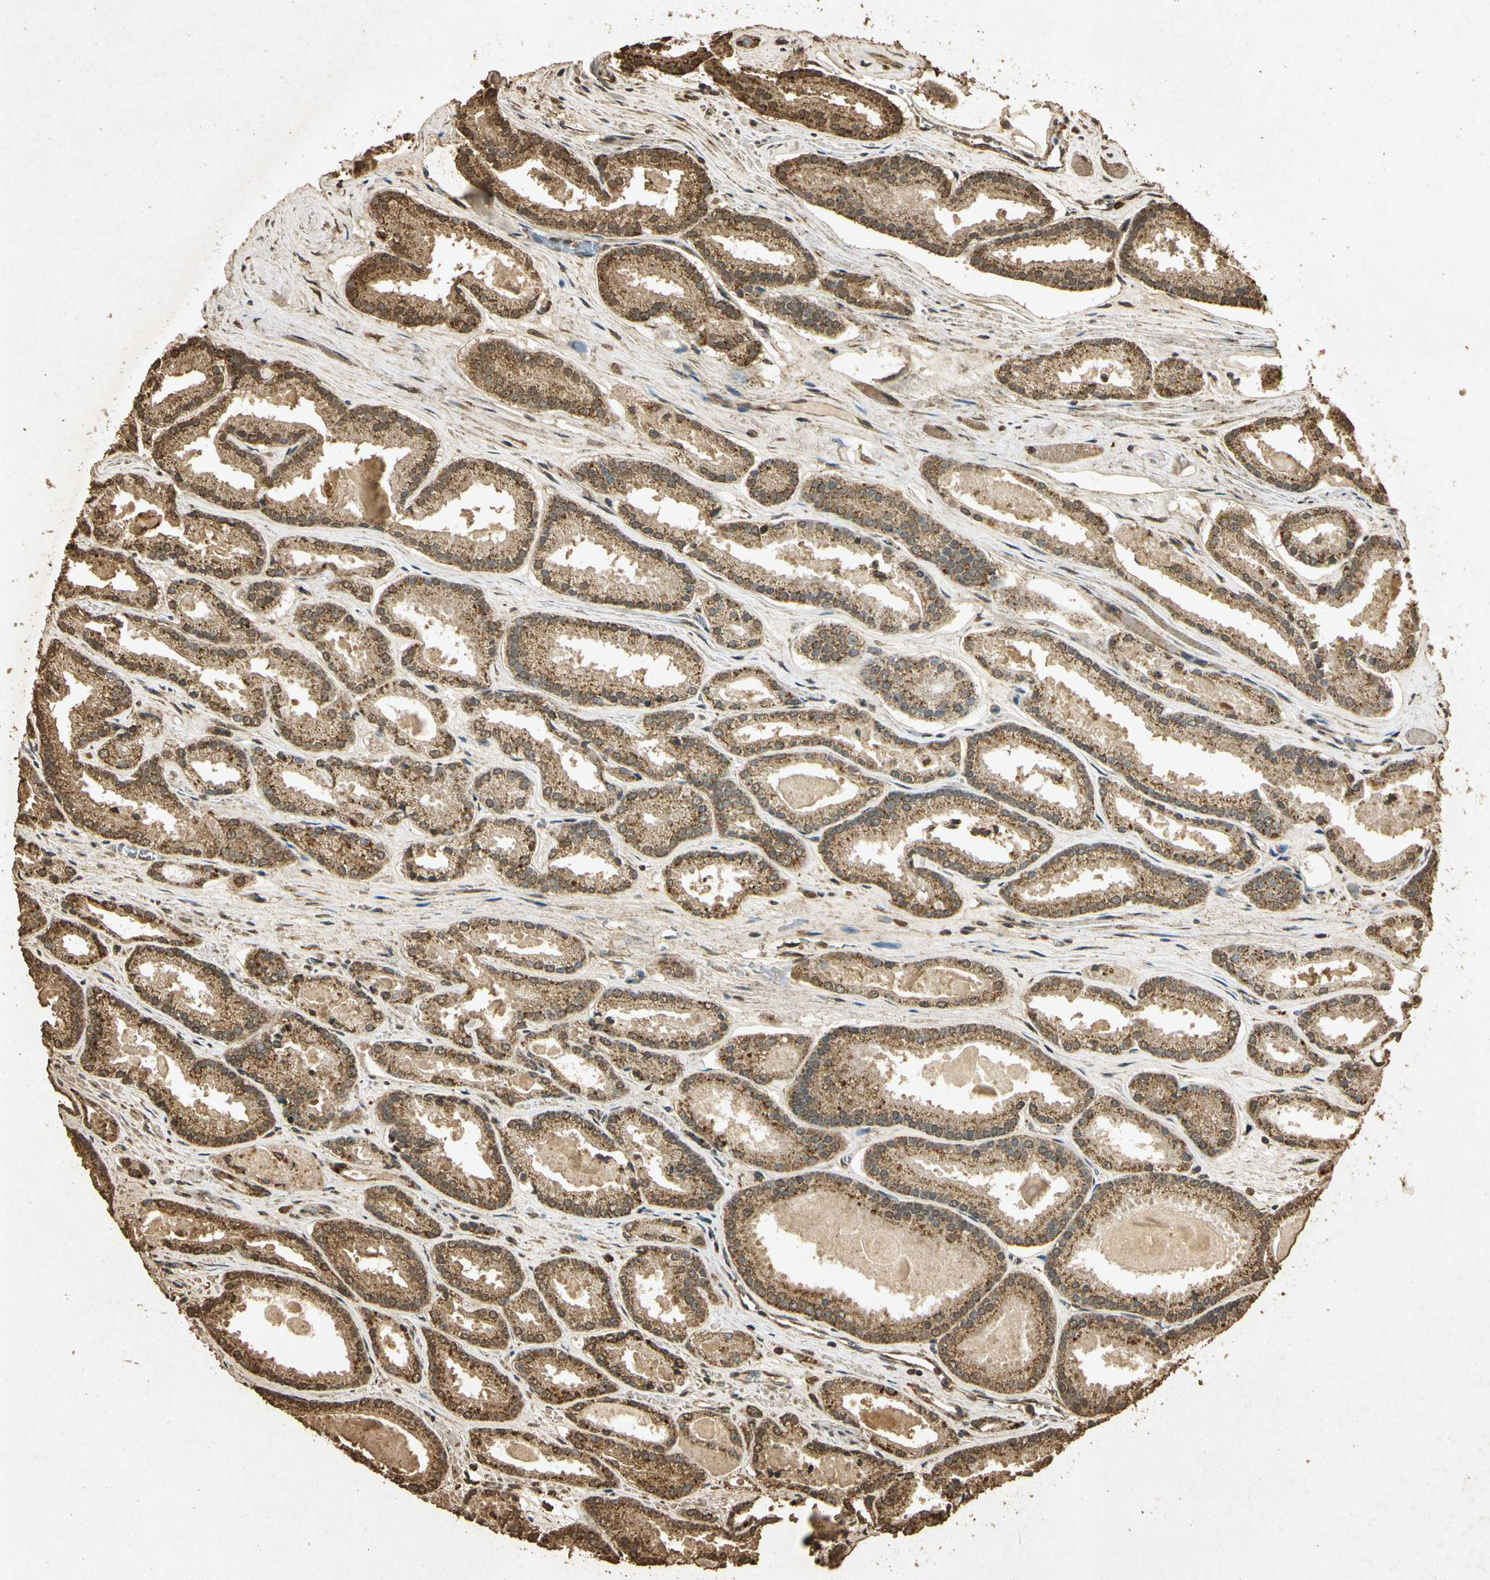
{"staining": {"intensity": "moderate", "quantity": ">75%", "location": "cytoplasmic/membranous"}, "tissue": "prostate cancer", "cell_type": "Tumor cells", "image_type": "cancer", "snomed": [{"axis": "morphology", "description": "Adenocarcinoma, Low grade"}, {"axis": "topography", "description": "Prostate"}], "caption": "Immunohistochemistry of prostate cancer (adenocarcinoma (low-grade)) exhibits medium levels of moderate cytoplasmic/membranous positivity in approximately >75% of tumor cells.", "gene": "PRDX3", "patient": {"sex": "male", "age": 59}}